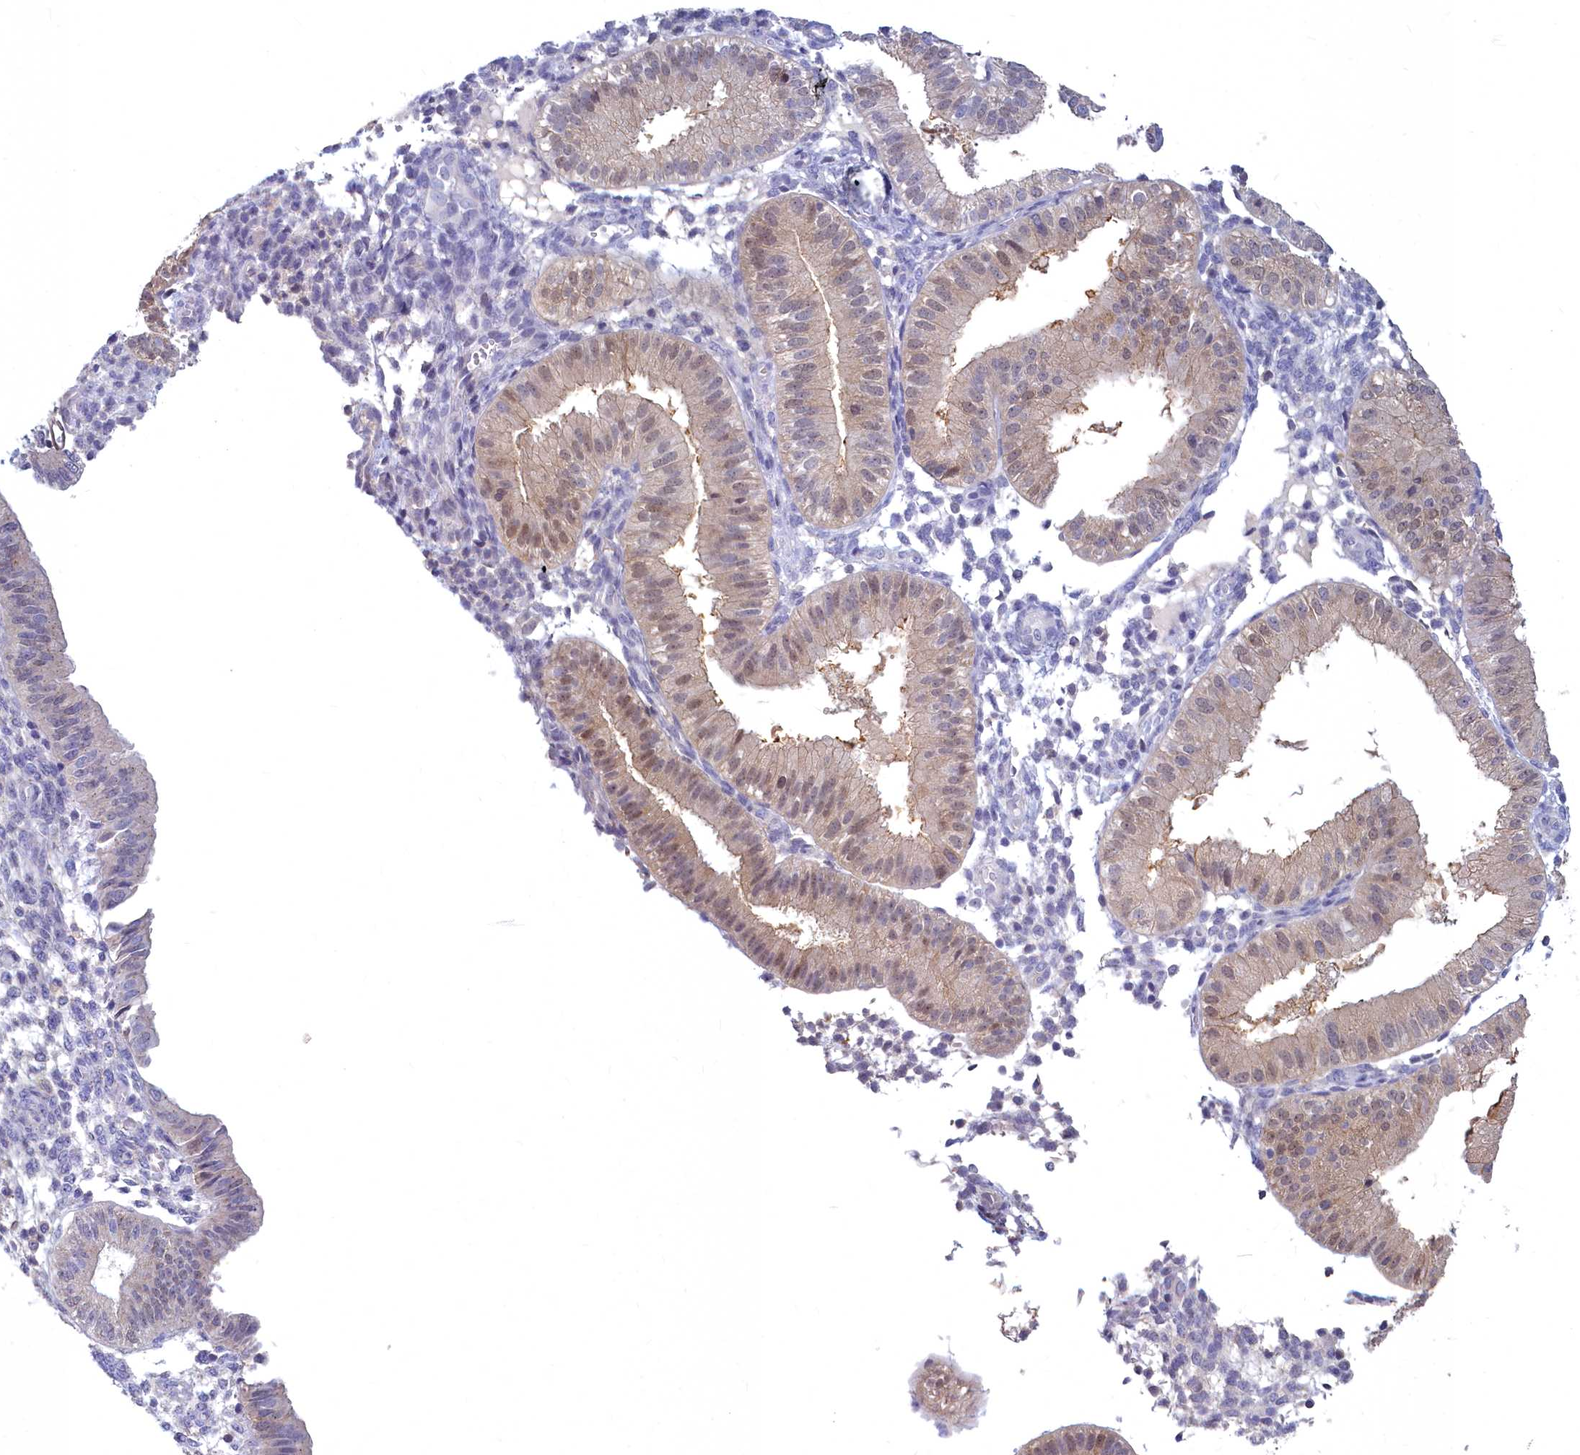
{"staining": {"intensity": "negative", "quantity": "none", "location": "none"}, "tissue": "endometrium", "cell_type": "Cells in endometrial stroma", "image_type": "normal", "snomed": [{"axis": "morphology", "description": "Normal tissue, NOS"}, {"axis": "topography", "description": "Endometrium"}], "caption": "DAB (3,3'-diaminobenzidine) immunohistochemical staining of benign endometrium demonstrates no significant positivity in cells in endometrial stroma.", "gene": "NOXA1", "patient": {"sex": "female", "age": 39}}